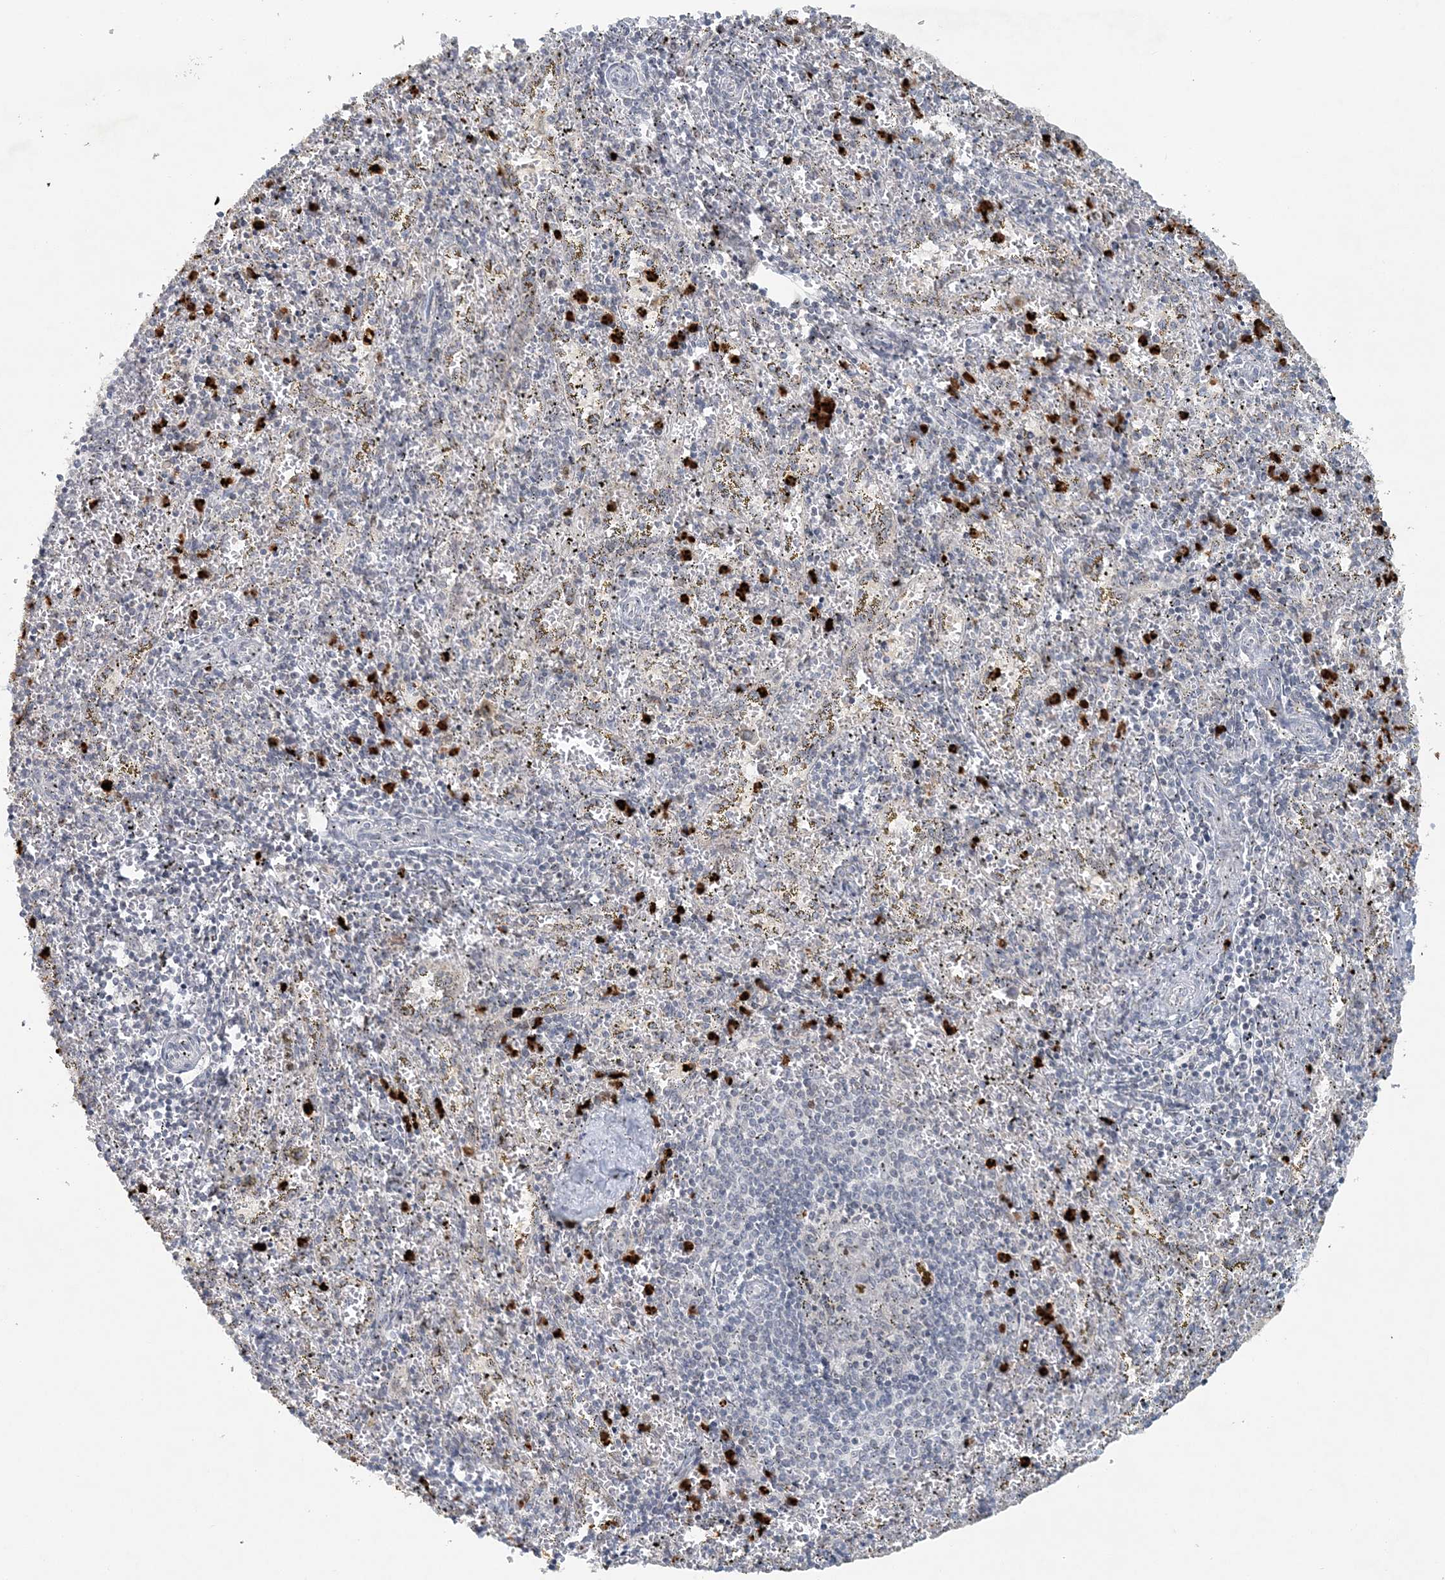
{"staining": {"intensity": "strong", "quantity": "25%-75%", "location": "cytoplasmic/membranous,nuclear"}, "tissue": "spleen", "cell_type": "Cells in red pulp", "image_type": "normal", "snomed": [{"axis": "morphology", "description": "Normal tissue, NOS"}, {"axis": "topography", "description": "Spleen"}], "caption": "Immunohistochemical staining of benign spleen demonstrates 25%-75% levels of strong cytoplasmic/membranous,nuclear protein staining in approximately 25%-75% of cells in red pulp.", "gene": "NUP54", "patient": {"sex": "male", "age": 11}}